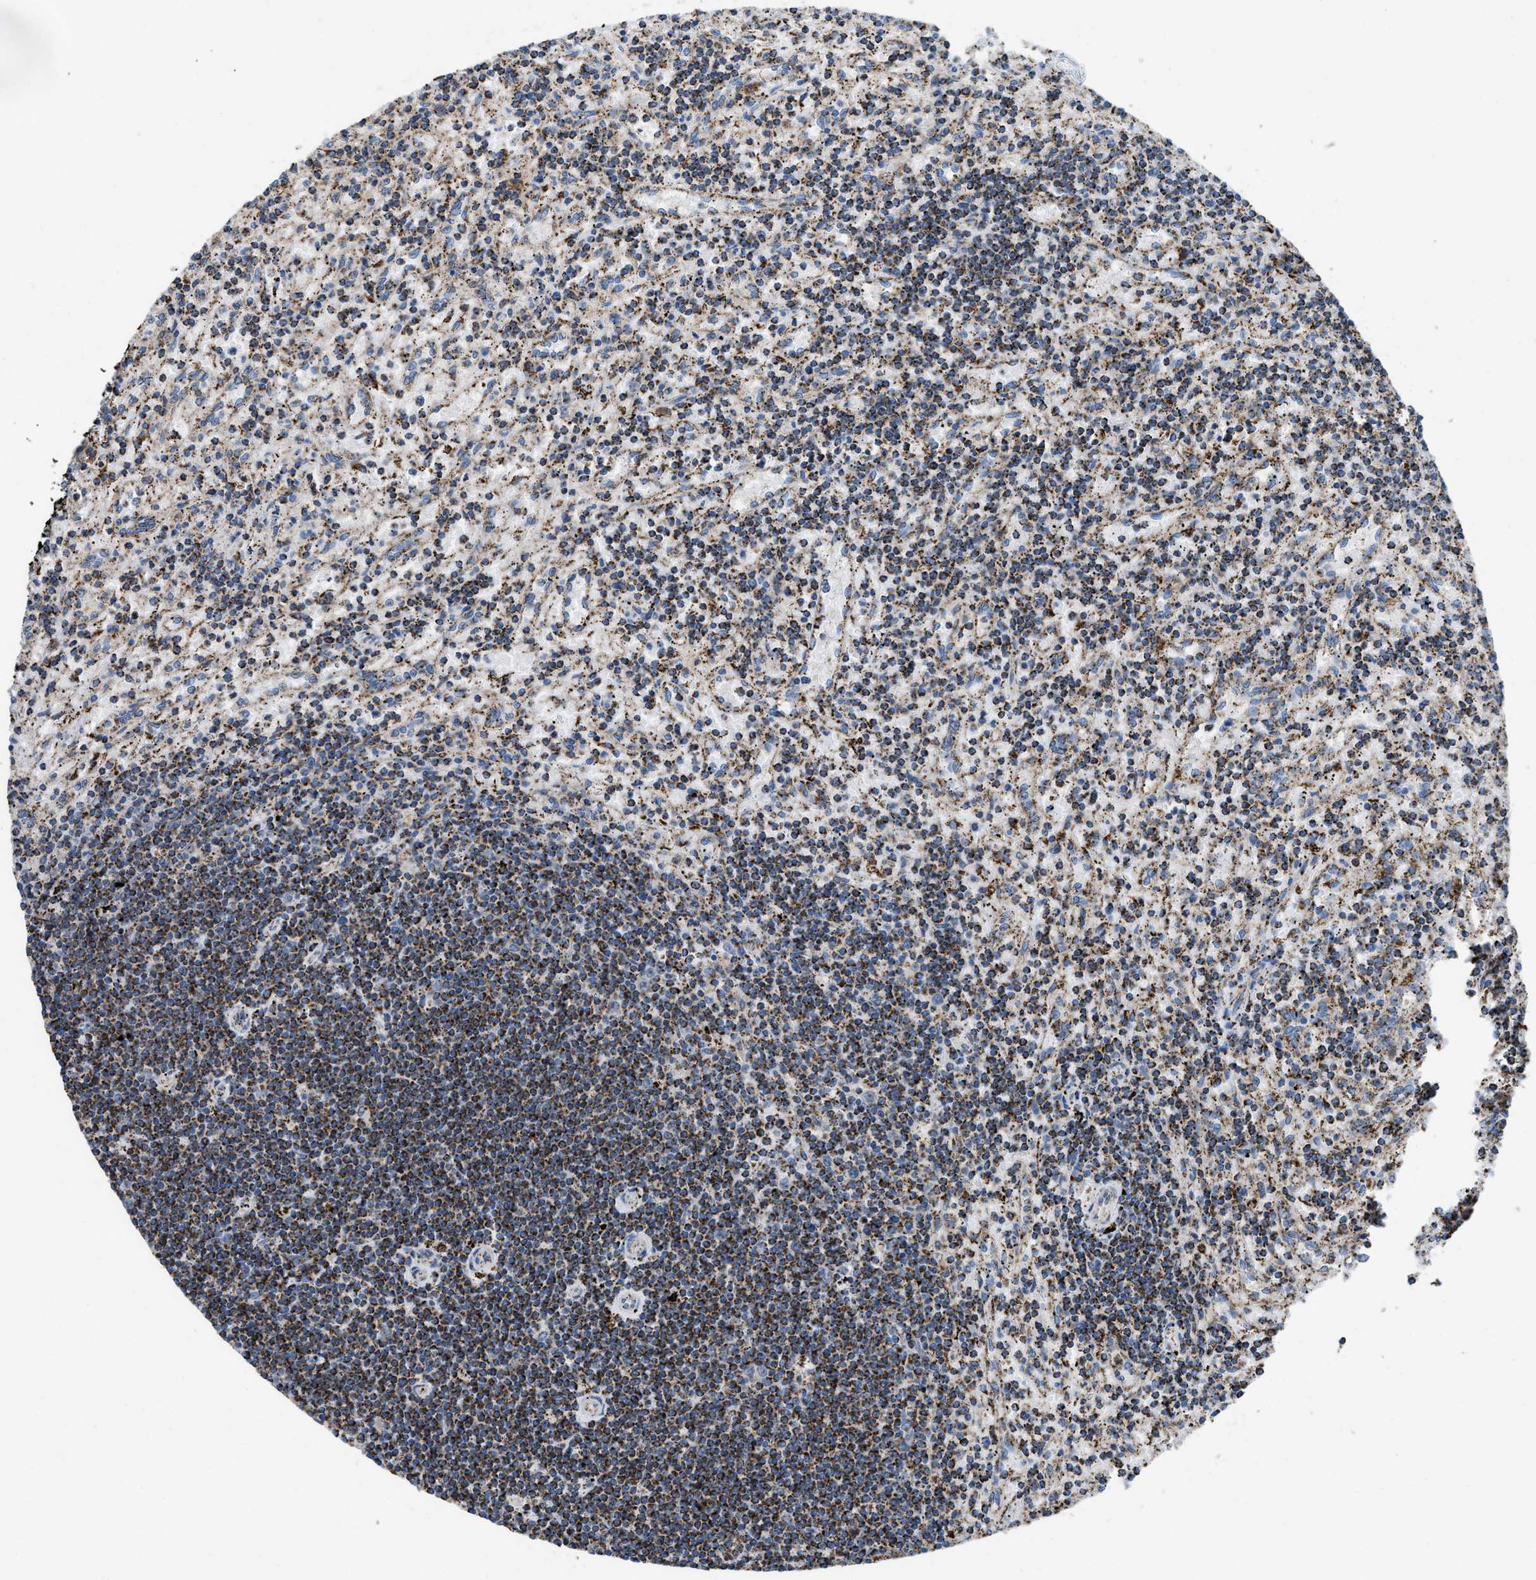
{"staining": {"intensity": "strong", "quantity": ">75%", "location": "cytoplasmic/membranous"}, "tissue": "lymphoma", "cell_type": "Tumor cells", "image_type": "cancer", "snomed": [{"axis": "morphology", "description": "Malignant lymphoma, non-Hodgkin's type, Low grade"}, {"axis": "topography", "description": "Spleen"}], "caption": "Immunohistochemistry (IHC) staining of malignant lymphoma, non-Hodgkin's type (low-grade), which demonstrates high levels of strong cytoplasmic/membranous positivity in approximately >75% of tumor cells indicating strong cytoplasmic/membranous protein expression. The staining was performed using DAB (brown) for protein detection and nuclei were counterstained in hematoxylin (blue).", "gene": "ETFB", "patient": {"sex": "male", "age": 76}}